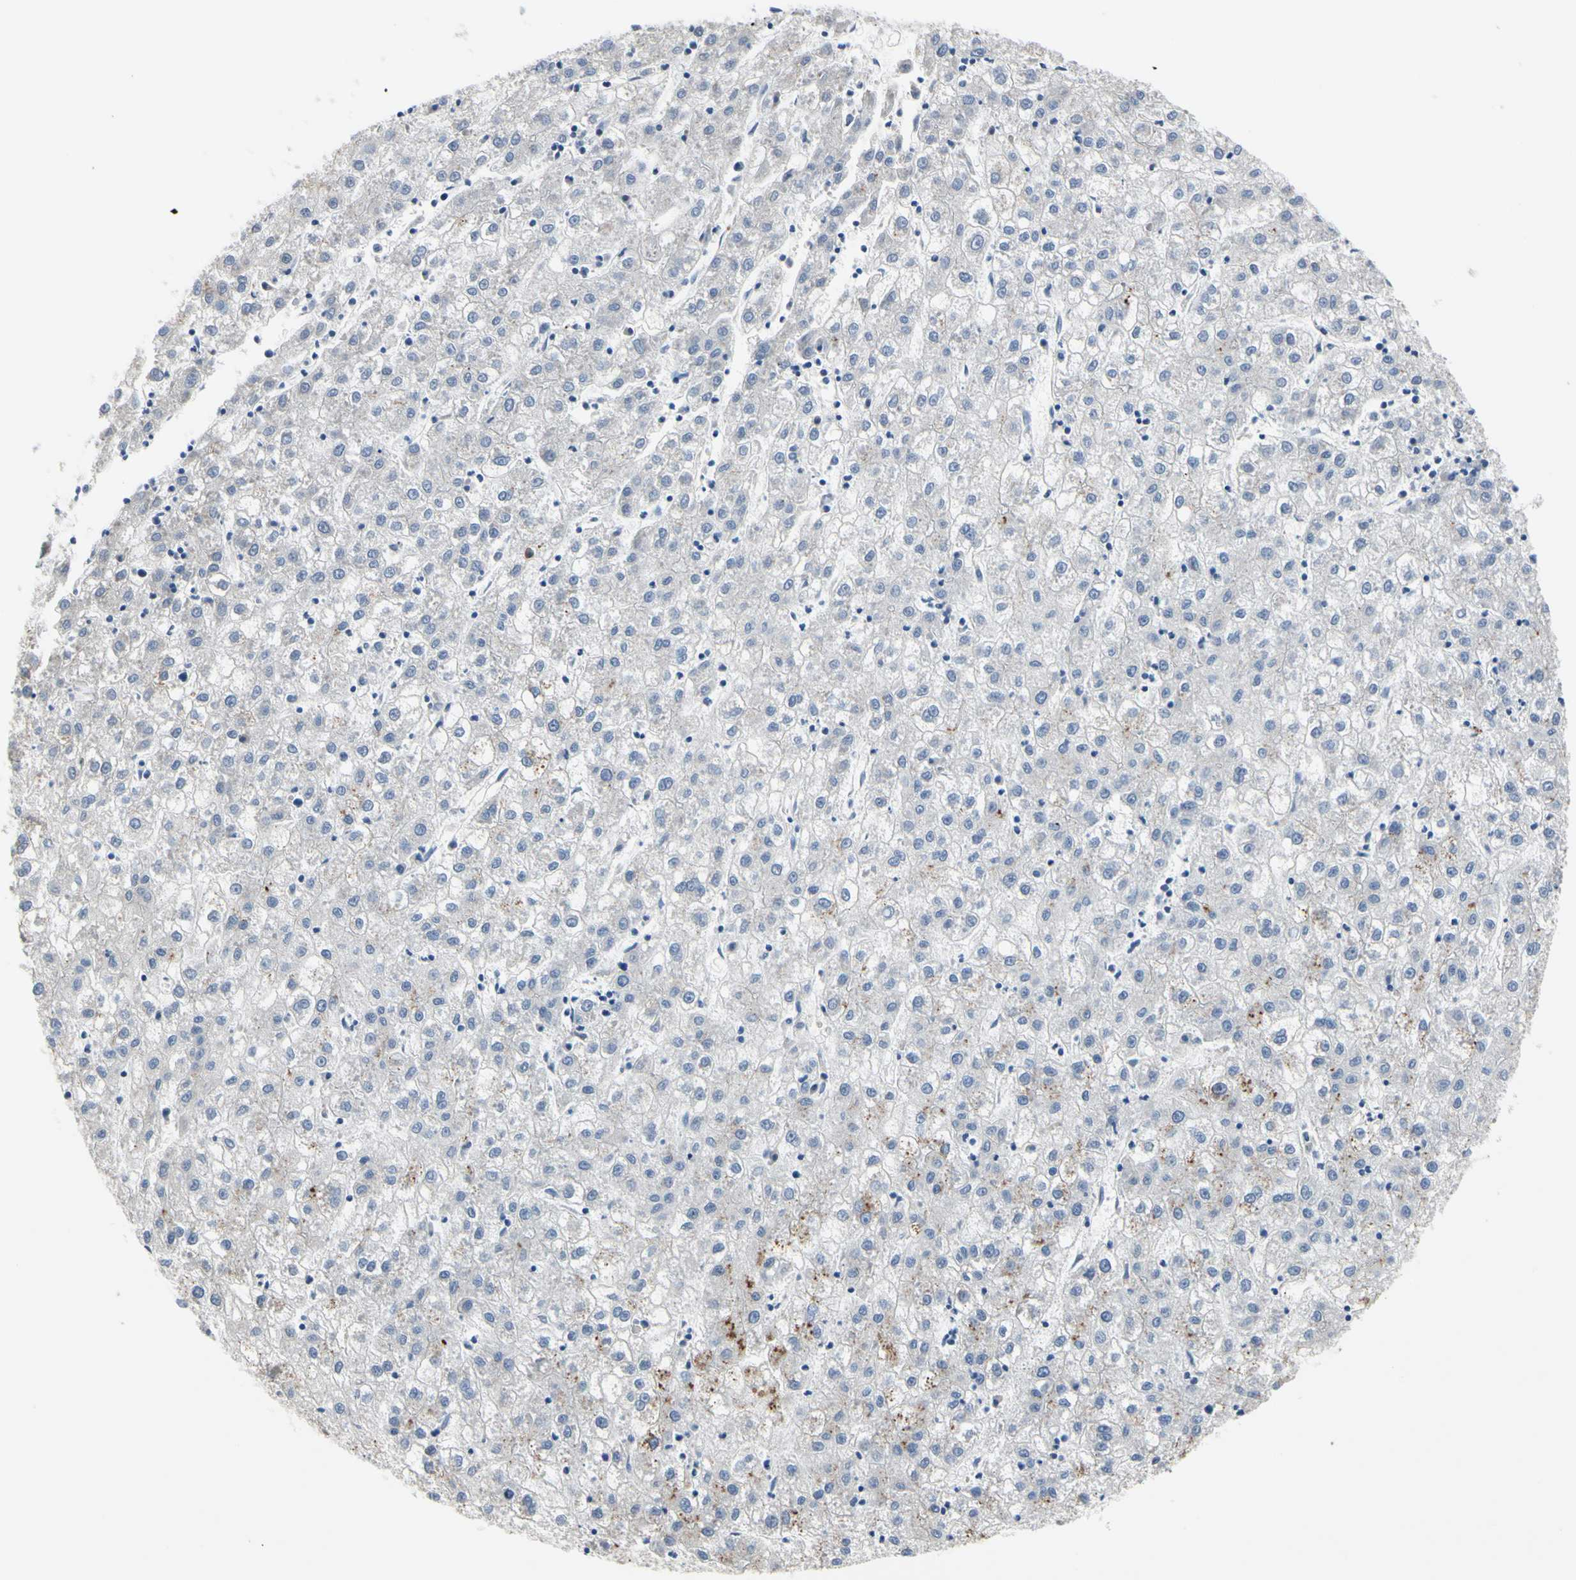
{"staining": {"intensity": "moderate", "quantity": "<25%", "location": "cytoplasmic/membranous"}, "tissue": "liver cancer", "cell_type": "Tumor cells", "image_type": "cancer", "snomed": [{"axis": "morphology", "description": "Carcinoma, Hepatocellular, NOS"}, {"axis": "topography", "description": "Liver"}], "caption": "Immunohistochemistry (IHC) image of neoplastic tissue: human hepatocellular carcinoma (liver) stained using immunohistochemistry (IHC) reveals low levels of moderate protein expression localized specifically in the cytoplasmic/membranous of tumor cells, appearing as a cytoplasmic/membranous brown color.", "gene": "RETSAT", "patient": {"sex": "male", "age": 72}}